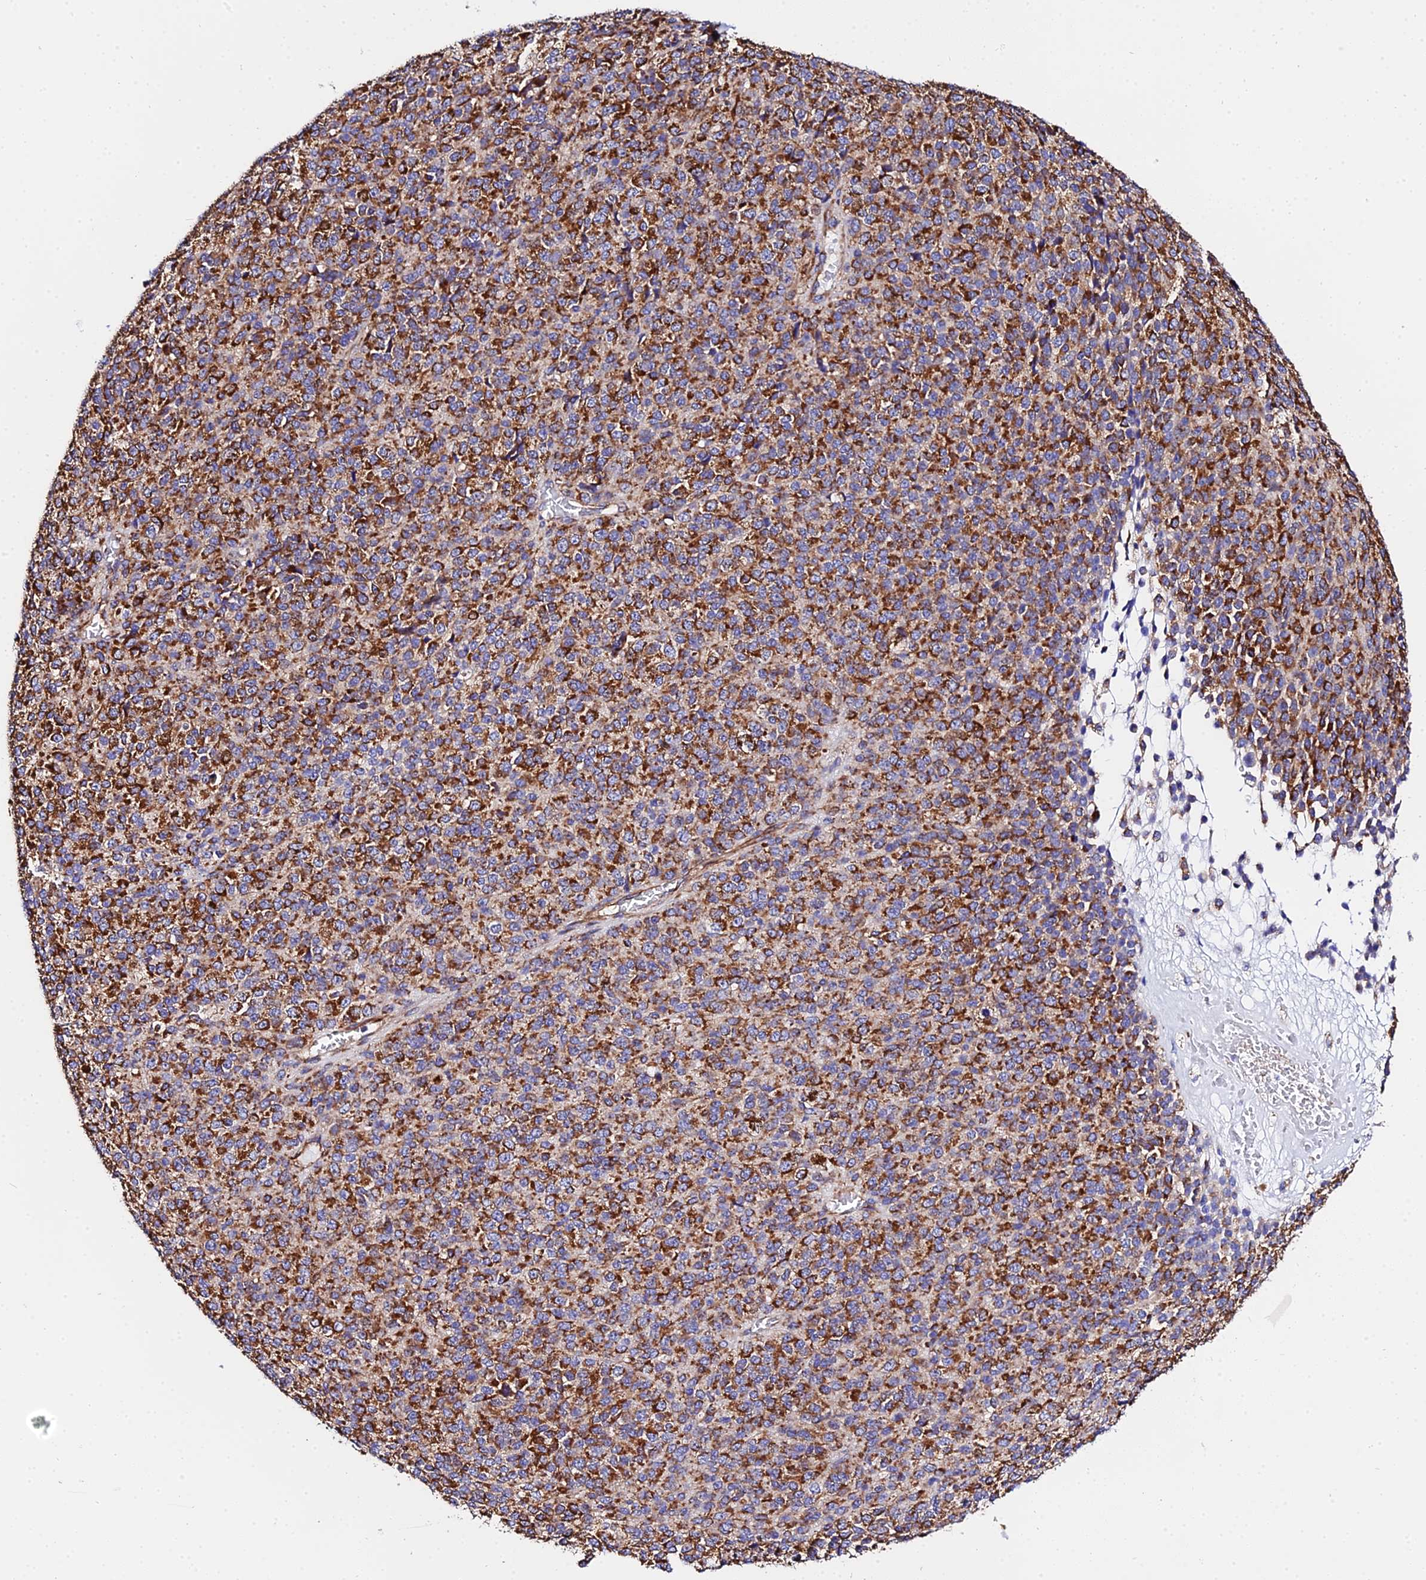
{"staining": {"intensity": "strong", "quantity": ">75%", "location": "cytoplasmic/membranous"}, "tissue": "melanoma", "cell_type": "Tumor cells", "image_type": "cancer", "snomed": [{"axis": "morphology", "description": "Malignant melanoma, Metastatic site"}, {"axis": "topography", "description": "Brain"}], "caption": "Malignant melanoma (metastatic site) tissue shows strong cytoplasmic/membranous positivity in approximately >75% of tumor cells", "gene": "ZNF573", "patient": {"sex": "female", "age": 56}}